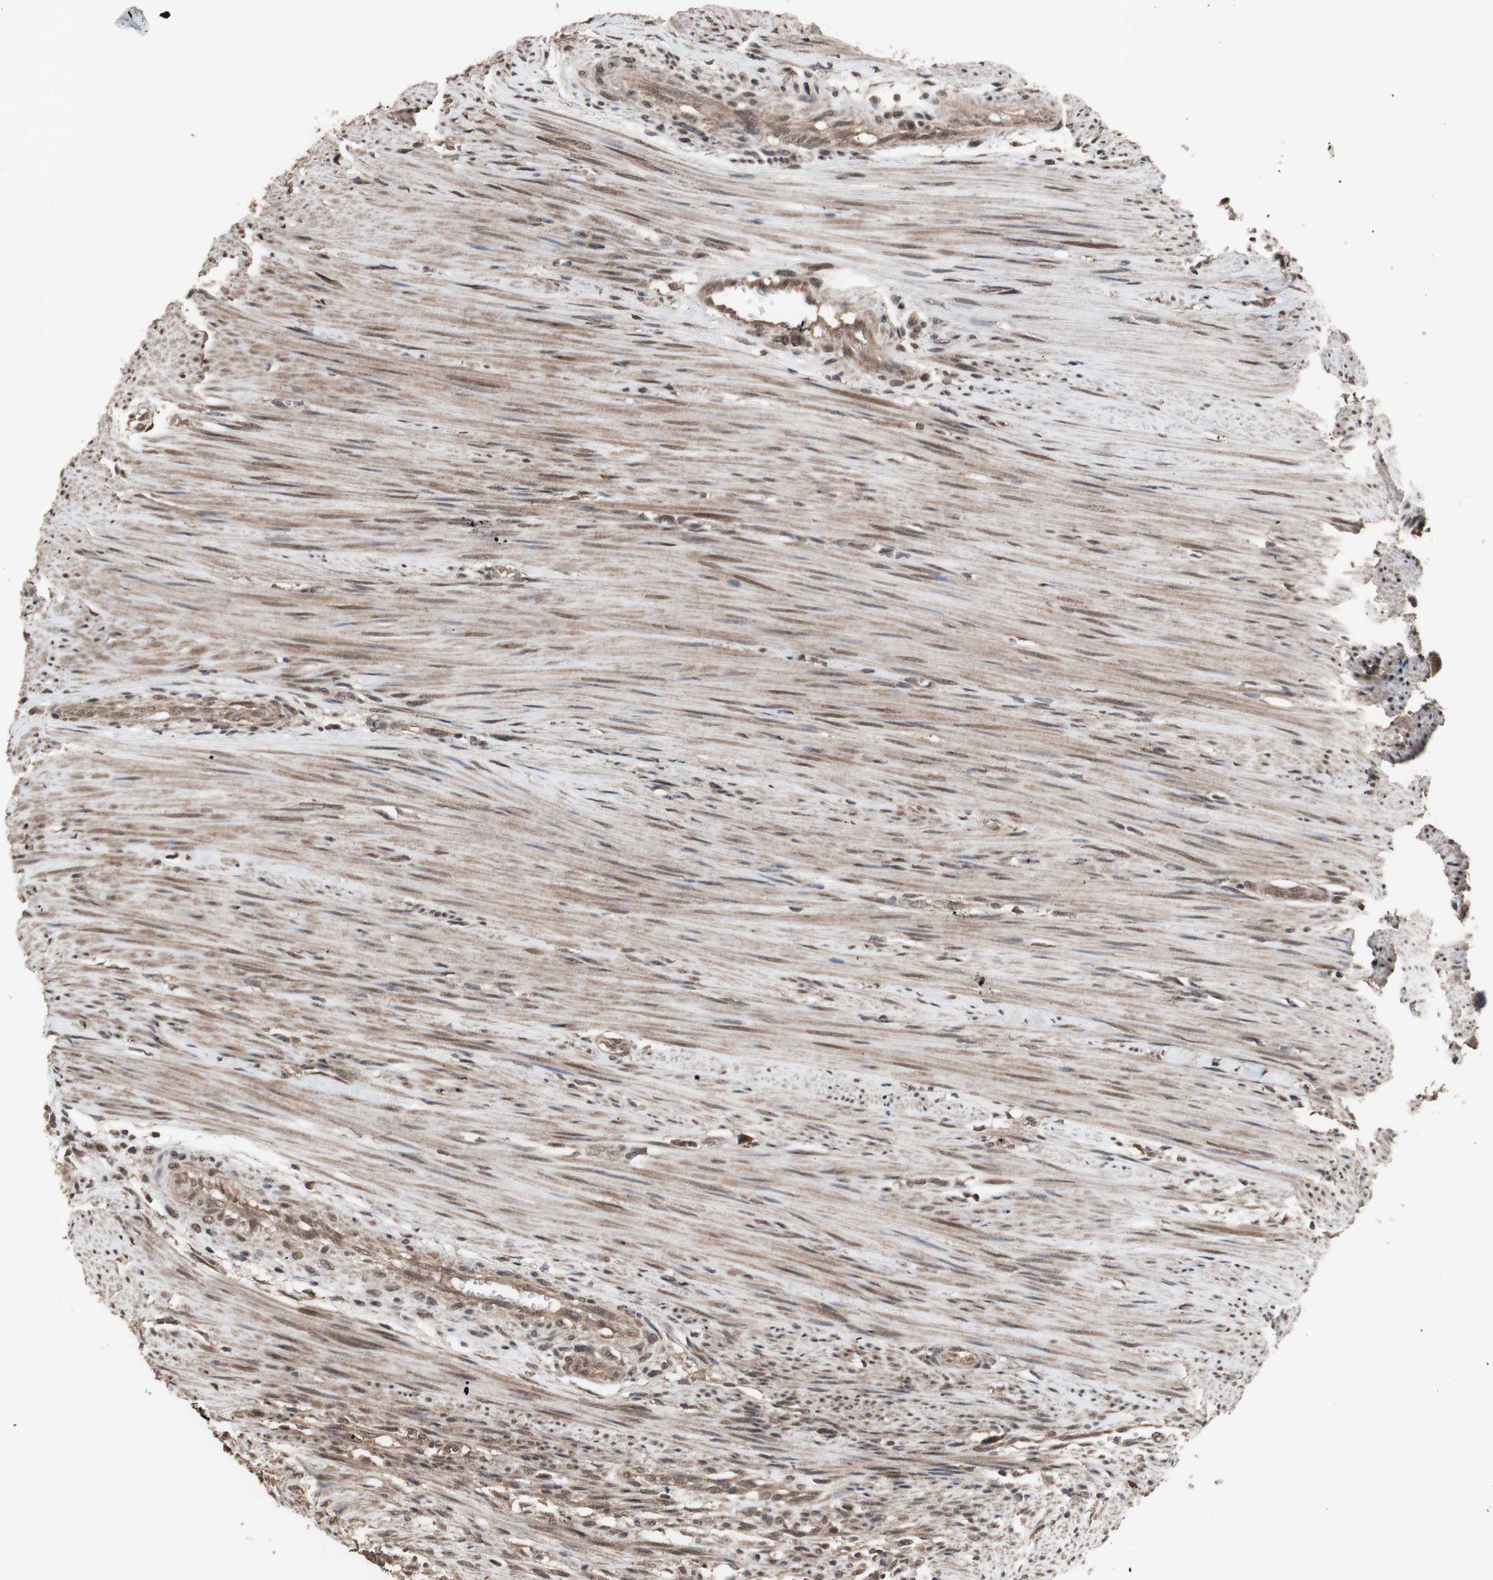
{"staining": {"intensity": "weak", "quantity": ">75%", "location": "cytoplasmic/membranous,nuclear"}, "tissue": "colorectal cancer", "cell_type": "Tumor cells", "image_type": "cancer", "snomed": [{"axis": "morphology", "description": "Adenocarcinoma, NOS"}, {"axis": "topography", "description": "Colon"}], "caption": "Immunohistochemical staining of human colorectal cancer shows weak cytoplasmic/membranous and nuclear protein positivity in approximately >75% of tumor cells.", "gene": "KANSL1", "patient": {"sex": "female", "age": 57}}